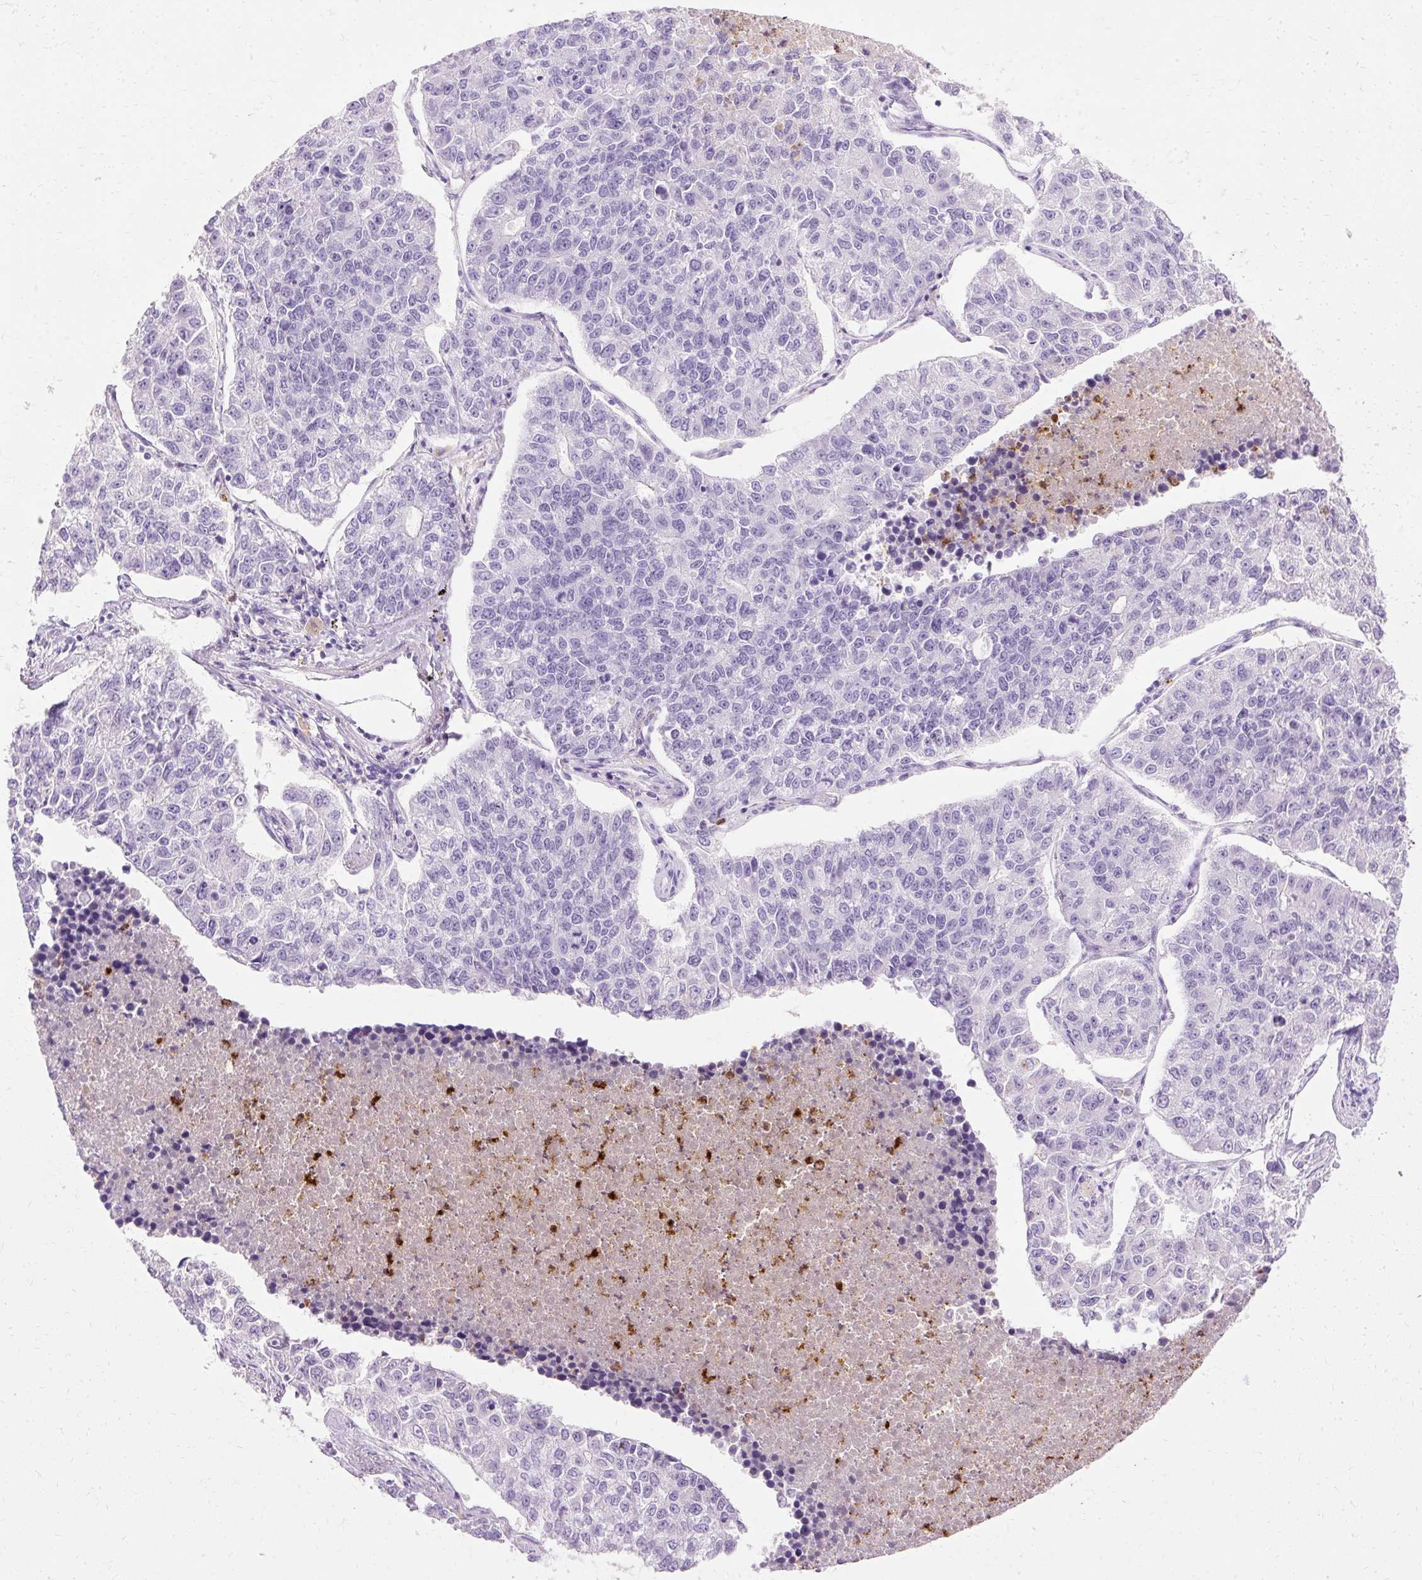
{"staining": {"intensity": "negative", "quantity": "none", "location": "none"}, "tissue": "lung cancer", "cell_type": "Tumor cells", "image_type": "cancer", "snomed": [{"axis": "morphology", "description": "Adenocarcinoma, NOS"}, {"axis": "topography", "description": "Lung"}], "caption": "A photomicrograph of lung adenocarcinoma stained for a protein exhibits no brown staining in tumor cells.", "gene": "DEFA1", "patient": {"sex": "male", "age": 49}}